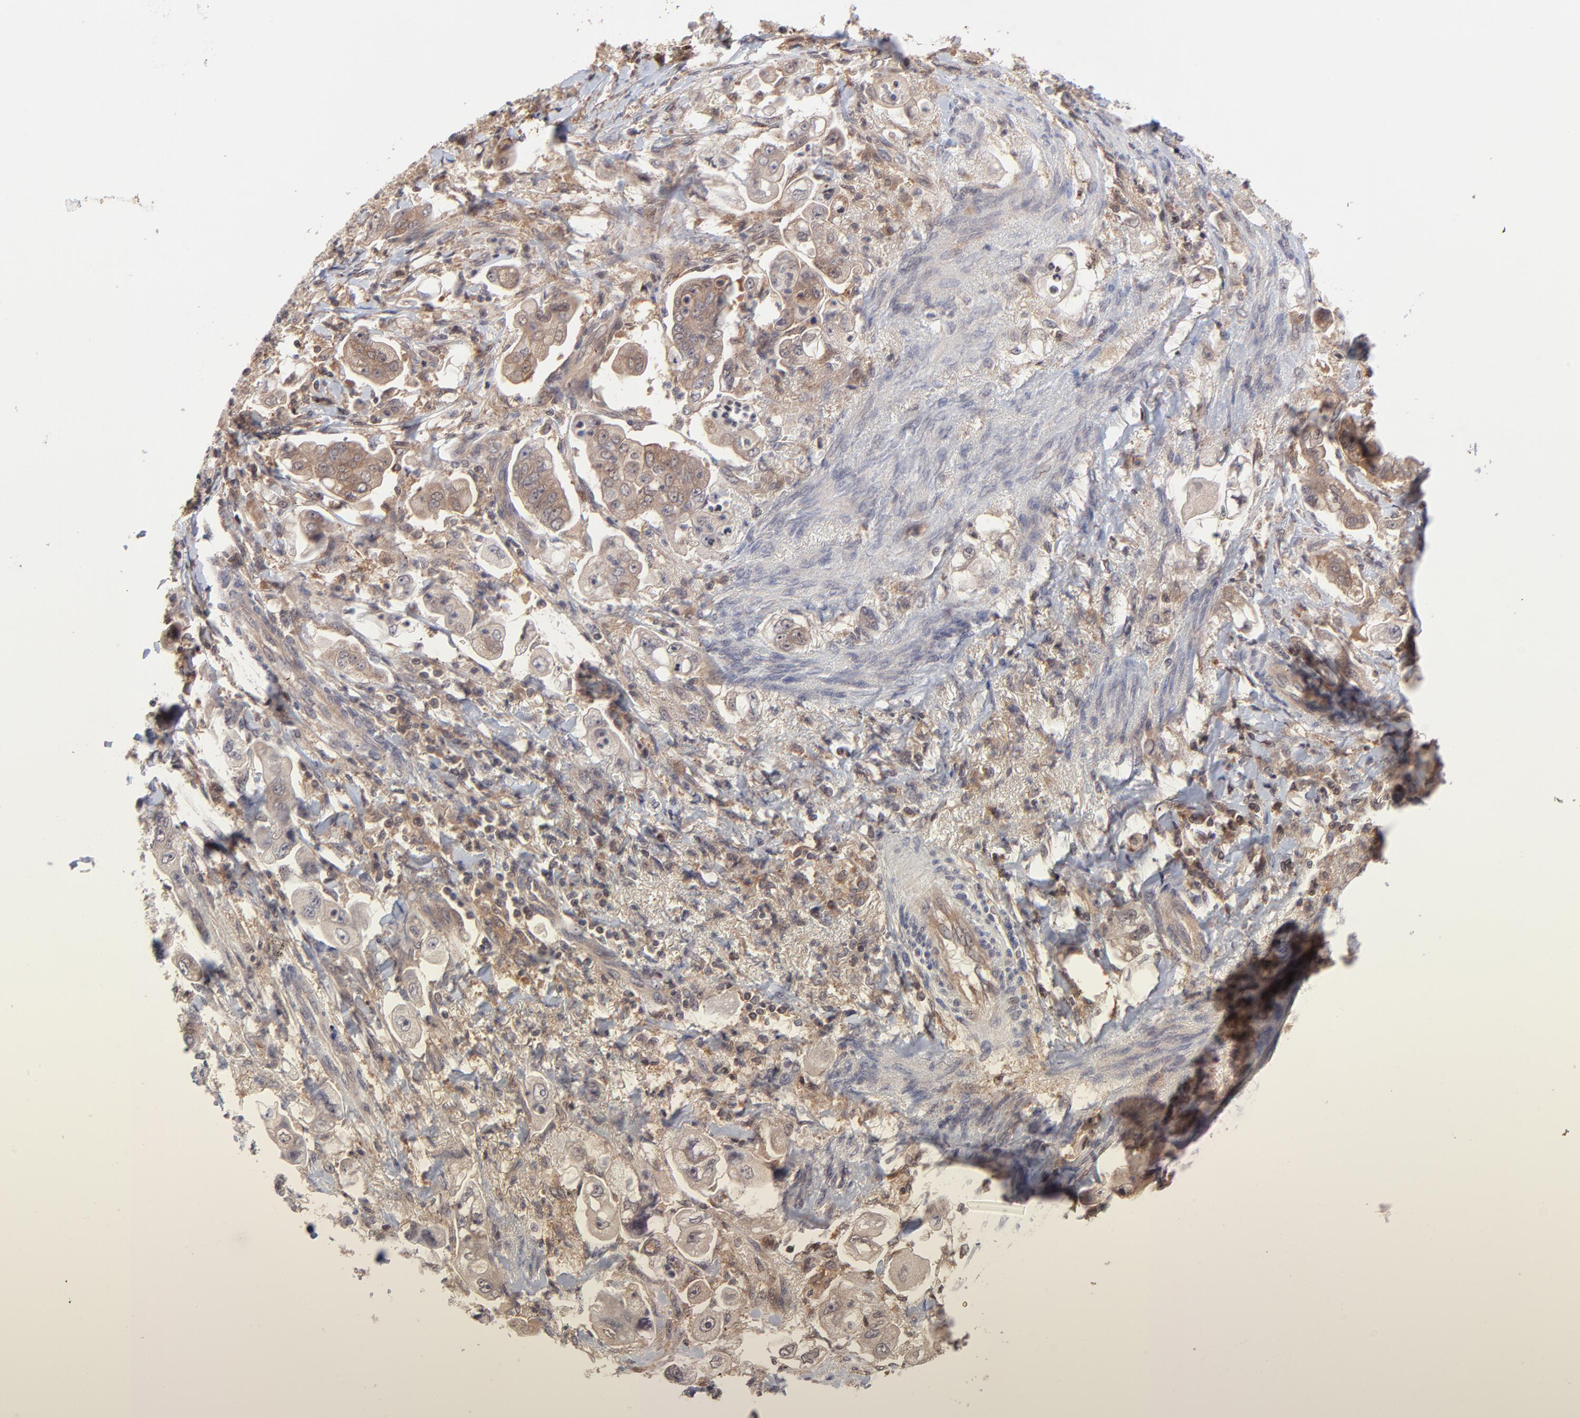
{"staining": {"intensity": "moderate", "quantity": ">75%", "location": "cytoplasmic/membranous"}, "tissue": "stomach cancer", "cell_type": "Tumor cells", "image_type": "cancer", "snomed": [{"axis": "morphology", "description": "Adenocarcinoma, NOS"}, {"axis": "topography", "description": "Stomach"}], "caption": "Brown immunohistochemical staining in stomach cancer exhibits moderate cytoplasmic/membranous positivity in about >75% of tumor cells. (brown staining indicates protein expression, while blue staining denotes nuclei).", "gene": "UBE2L6", "patient": {"sex": "male", "age": 62}}